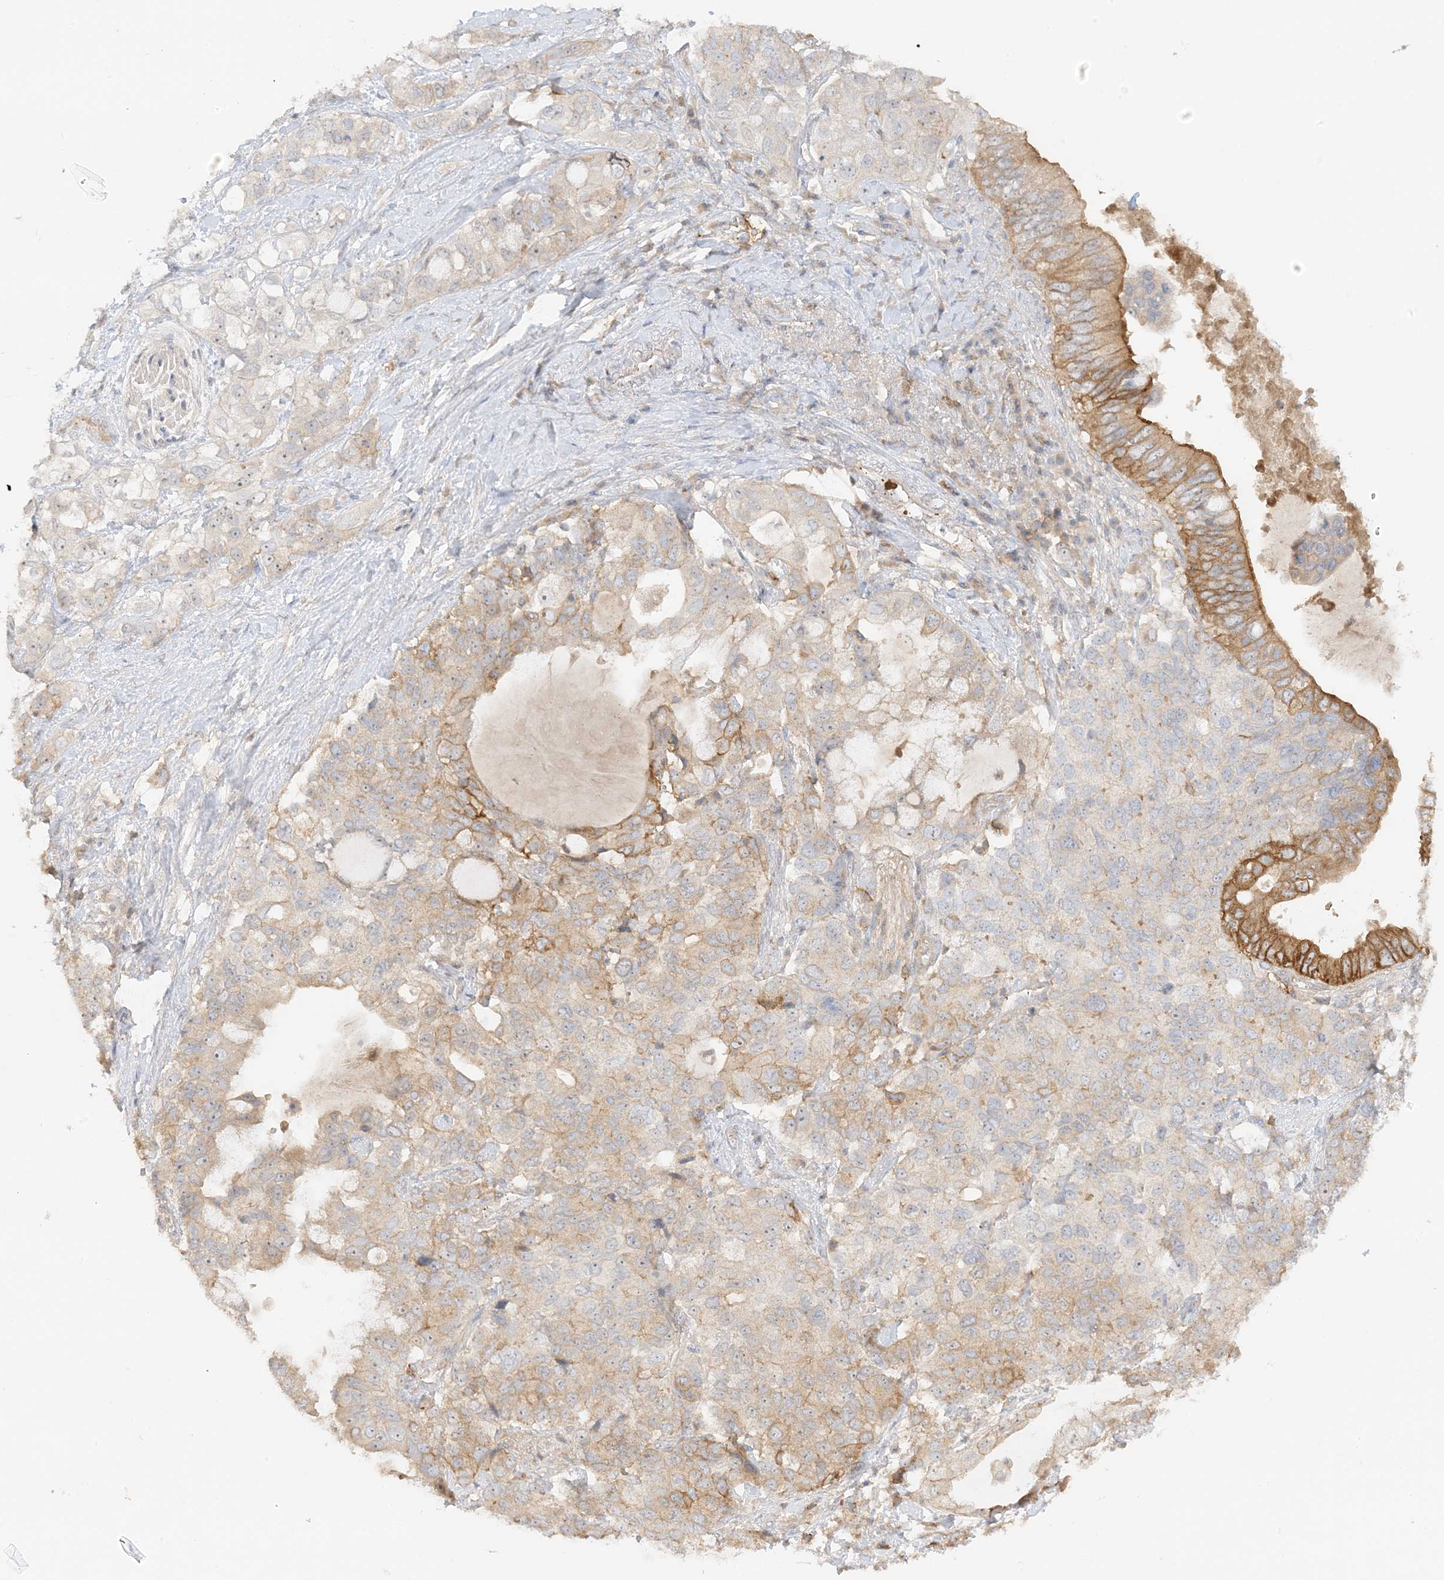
{"staining": {"intensity": "weak", "quantity": "25%-75%", "location": "cytoplasmic/membranous"}, "tissue": "pancreatic cancer", "cell_type": "Tumor cells", "image_type": "cancer", "snomed": [{"axis": "morphology", "description": "Adenocarcinoma, NOS"}, {"axis": "topography", "description": "Pancreas"}], "caption": "The photomicrograph exhibits staining of adenocarcinoma (pancreatic), revealing weak cytoplasmic/membranous protein staining (brown color) within tumor cells. (DAB = brown stain, brightfield microscopy at high magnification).", "gene": "ETAA1", "patient": {"sex": "female", "age": 56}}